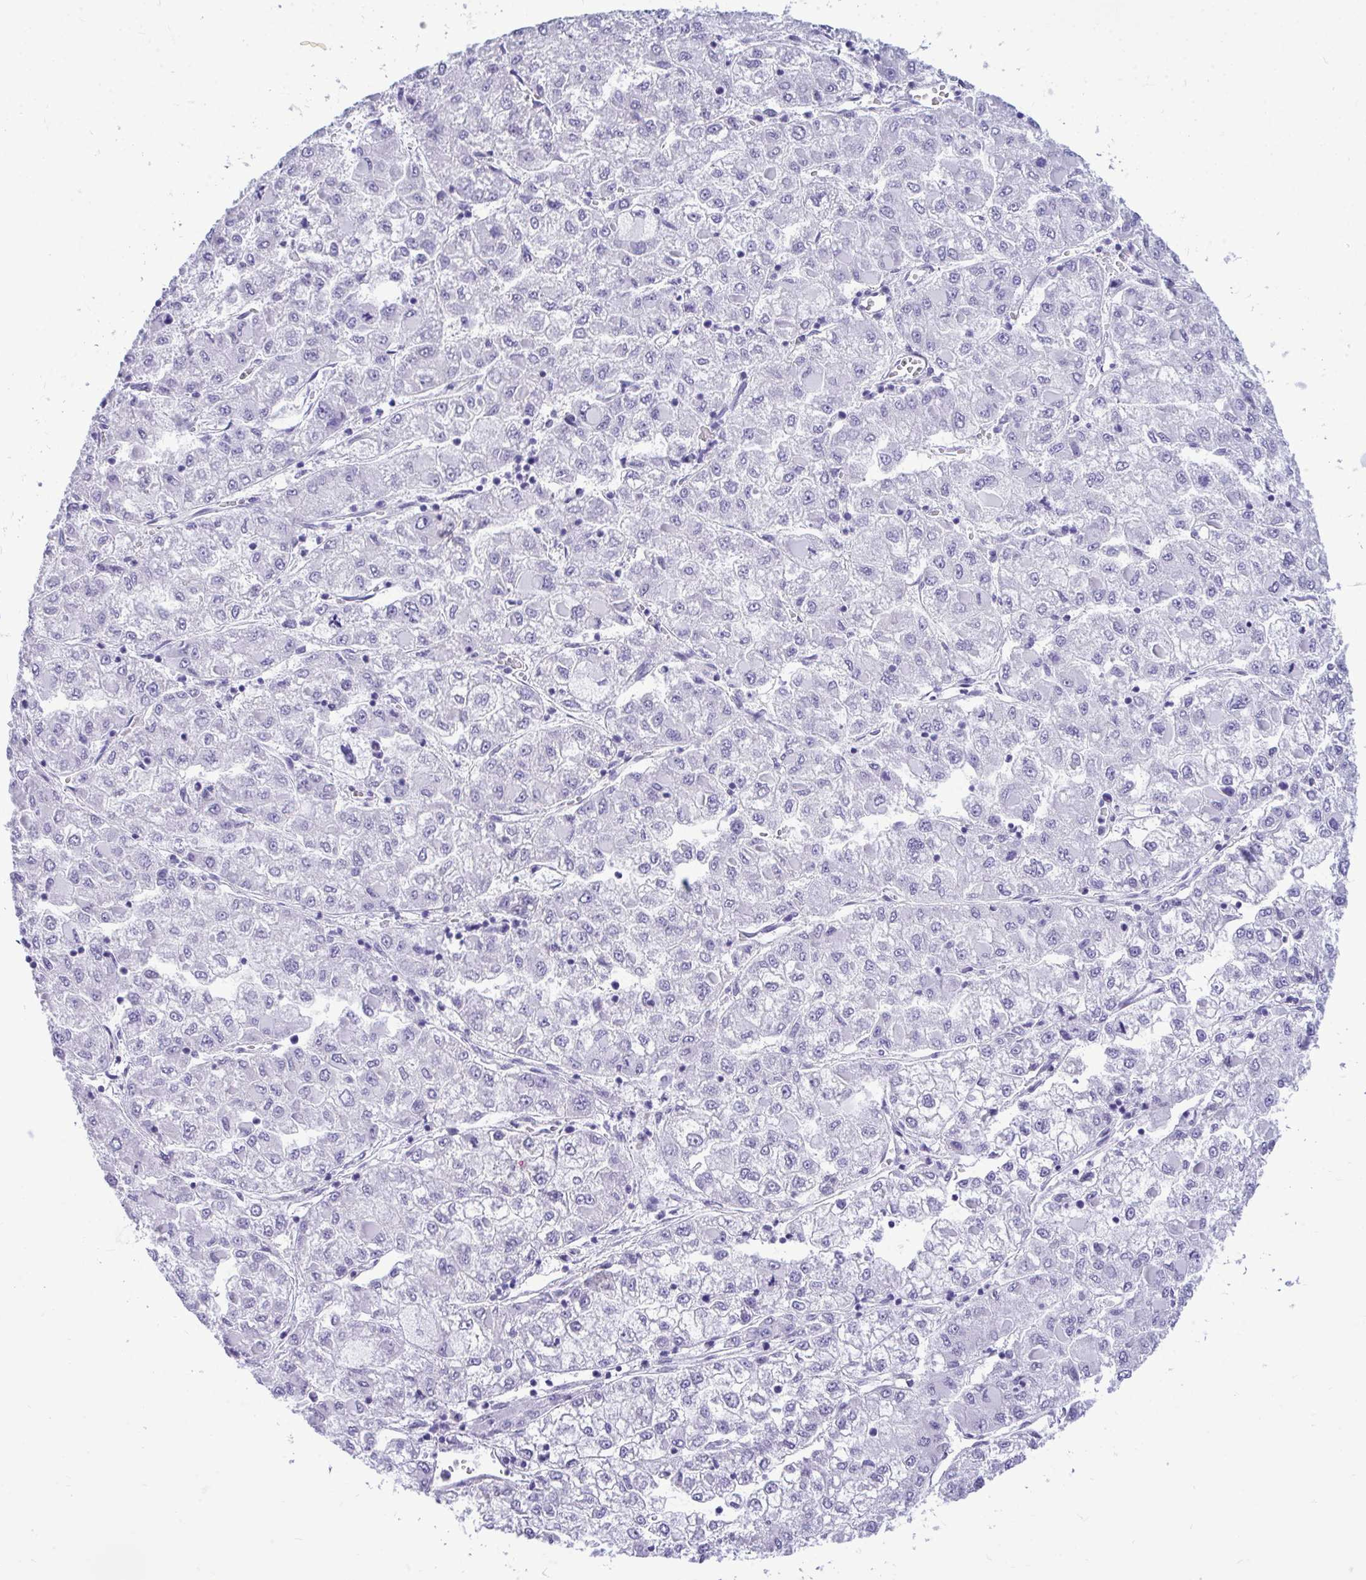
{"staining": {"intensity": "negative", "quantity": "none", "location": "none"}, "tissue": "liver cancer", "cell_type": "Tumor cells", "image_type": "cancer", "snomed": [{"axis": "morphology", "description": "Carcinoma, Hepatocellular, NOS"}, {"axis": "topography", "description": "Liver"}], "caption": "High power microscopy image of an immunohistochemistry photomicrograph of hepatocellular carcinoma (liver), revealing no significant positivity in tumor cells.", "gene": "PRM2", "patient": {"sex": "male", "age": 40}}